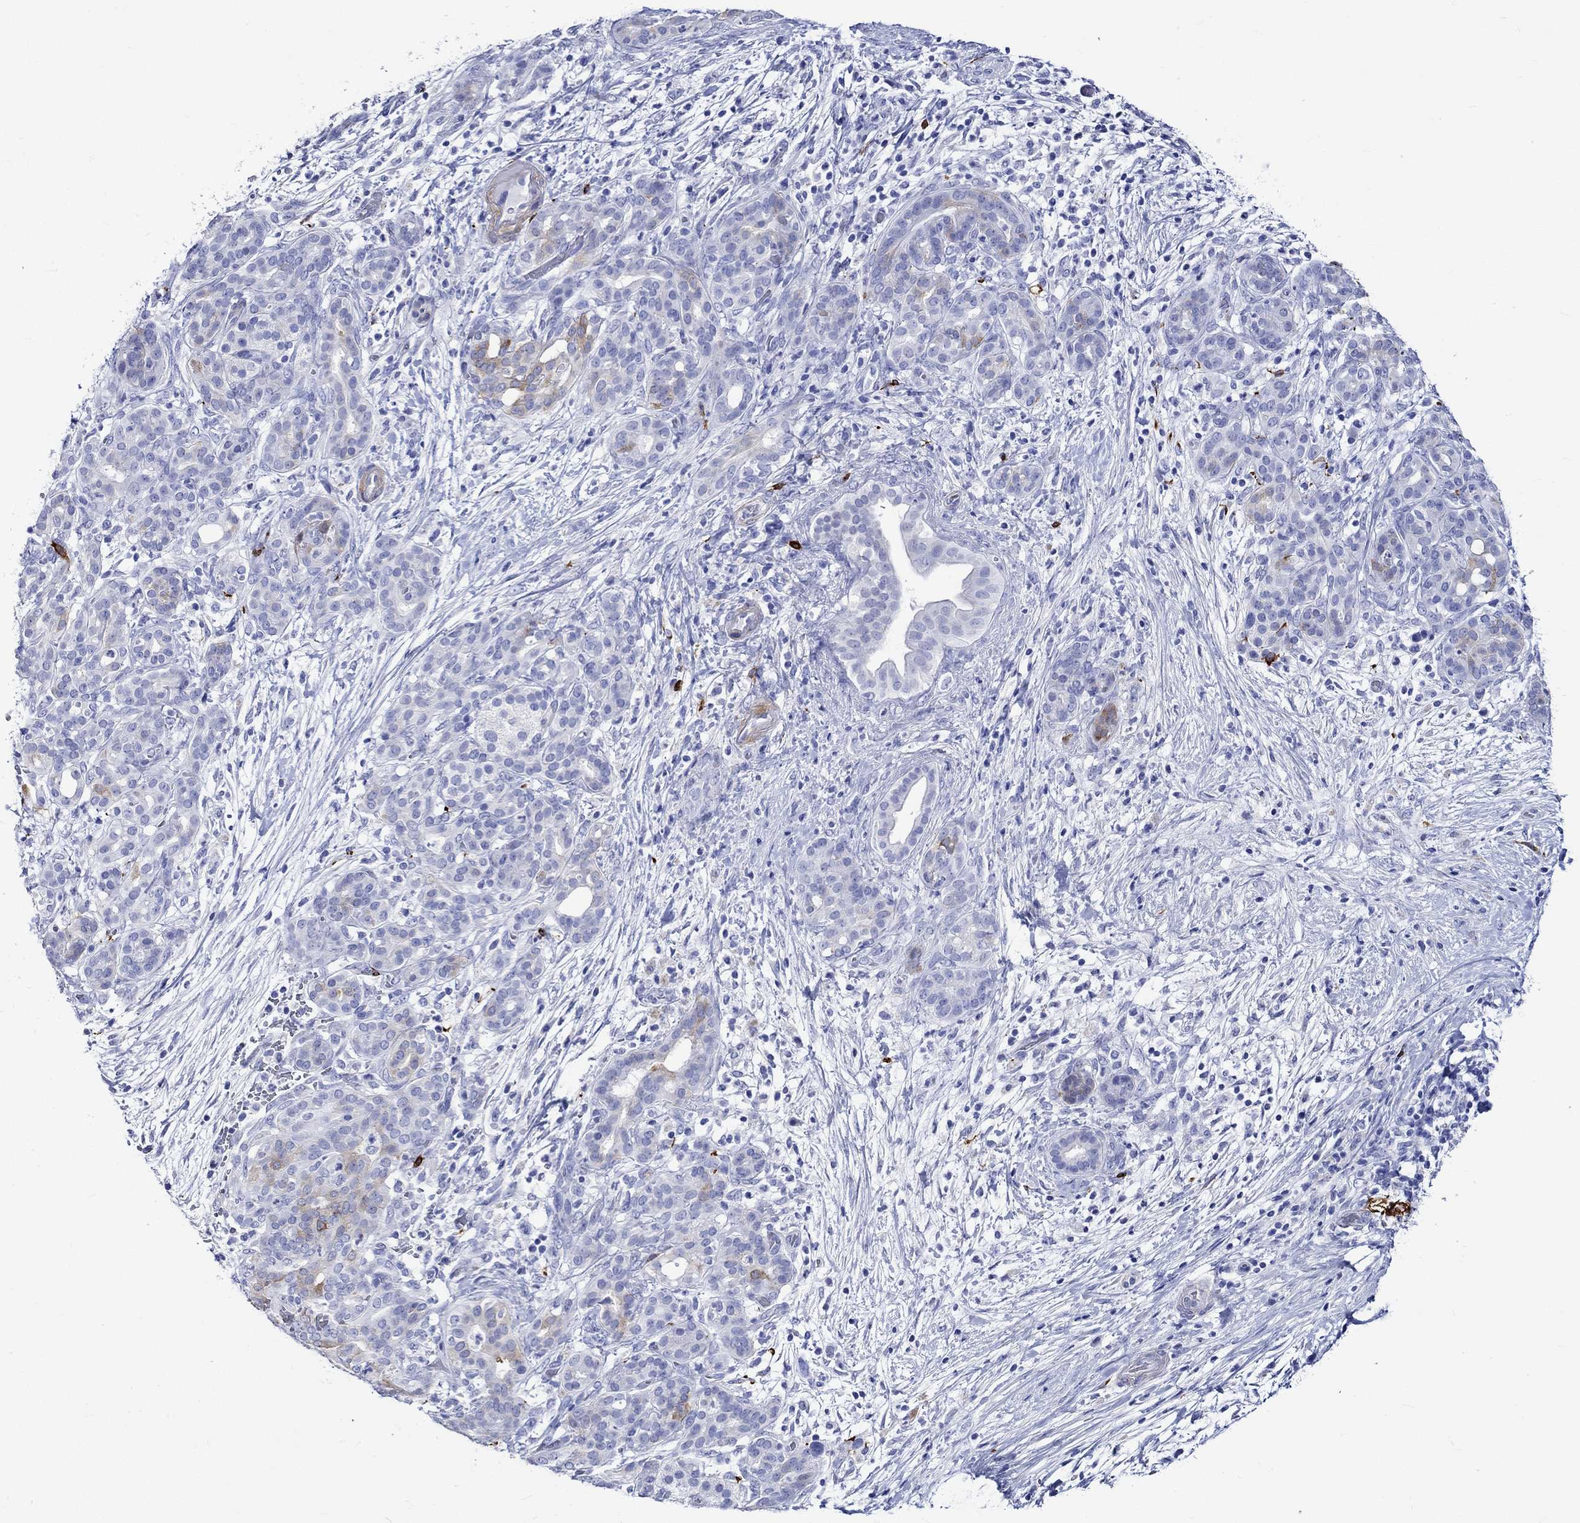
{"staining": {"intensity": "negative", "quantity": "none", "location": "none"}, "tissue": "pancreatic cancer", "cell_type": "Tumor cells", "image_type": "cancer", "snomed": [{"axis": "morphology", "description": "Adenocarcinoma, NOS"}, {"axis": "topography", "description": "Pancreas"}], "caption": "This is an immunohistochemistry image of human adenocarcinoma (pancreatic). There is no expression in tumor cells.", "gene": "CRYAB", "patient": {"sex": "male", "age": 44}}